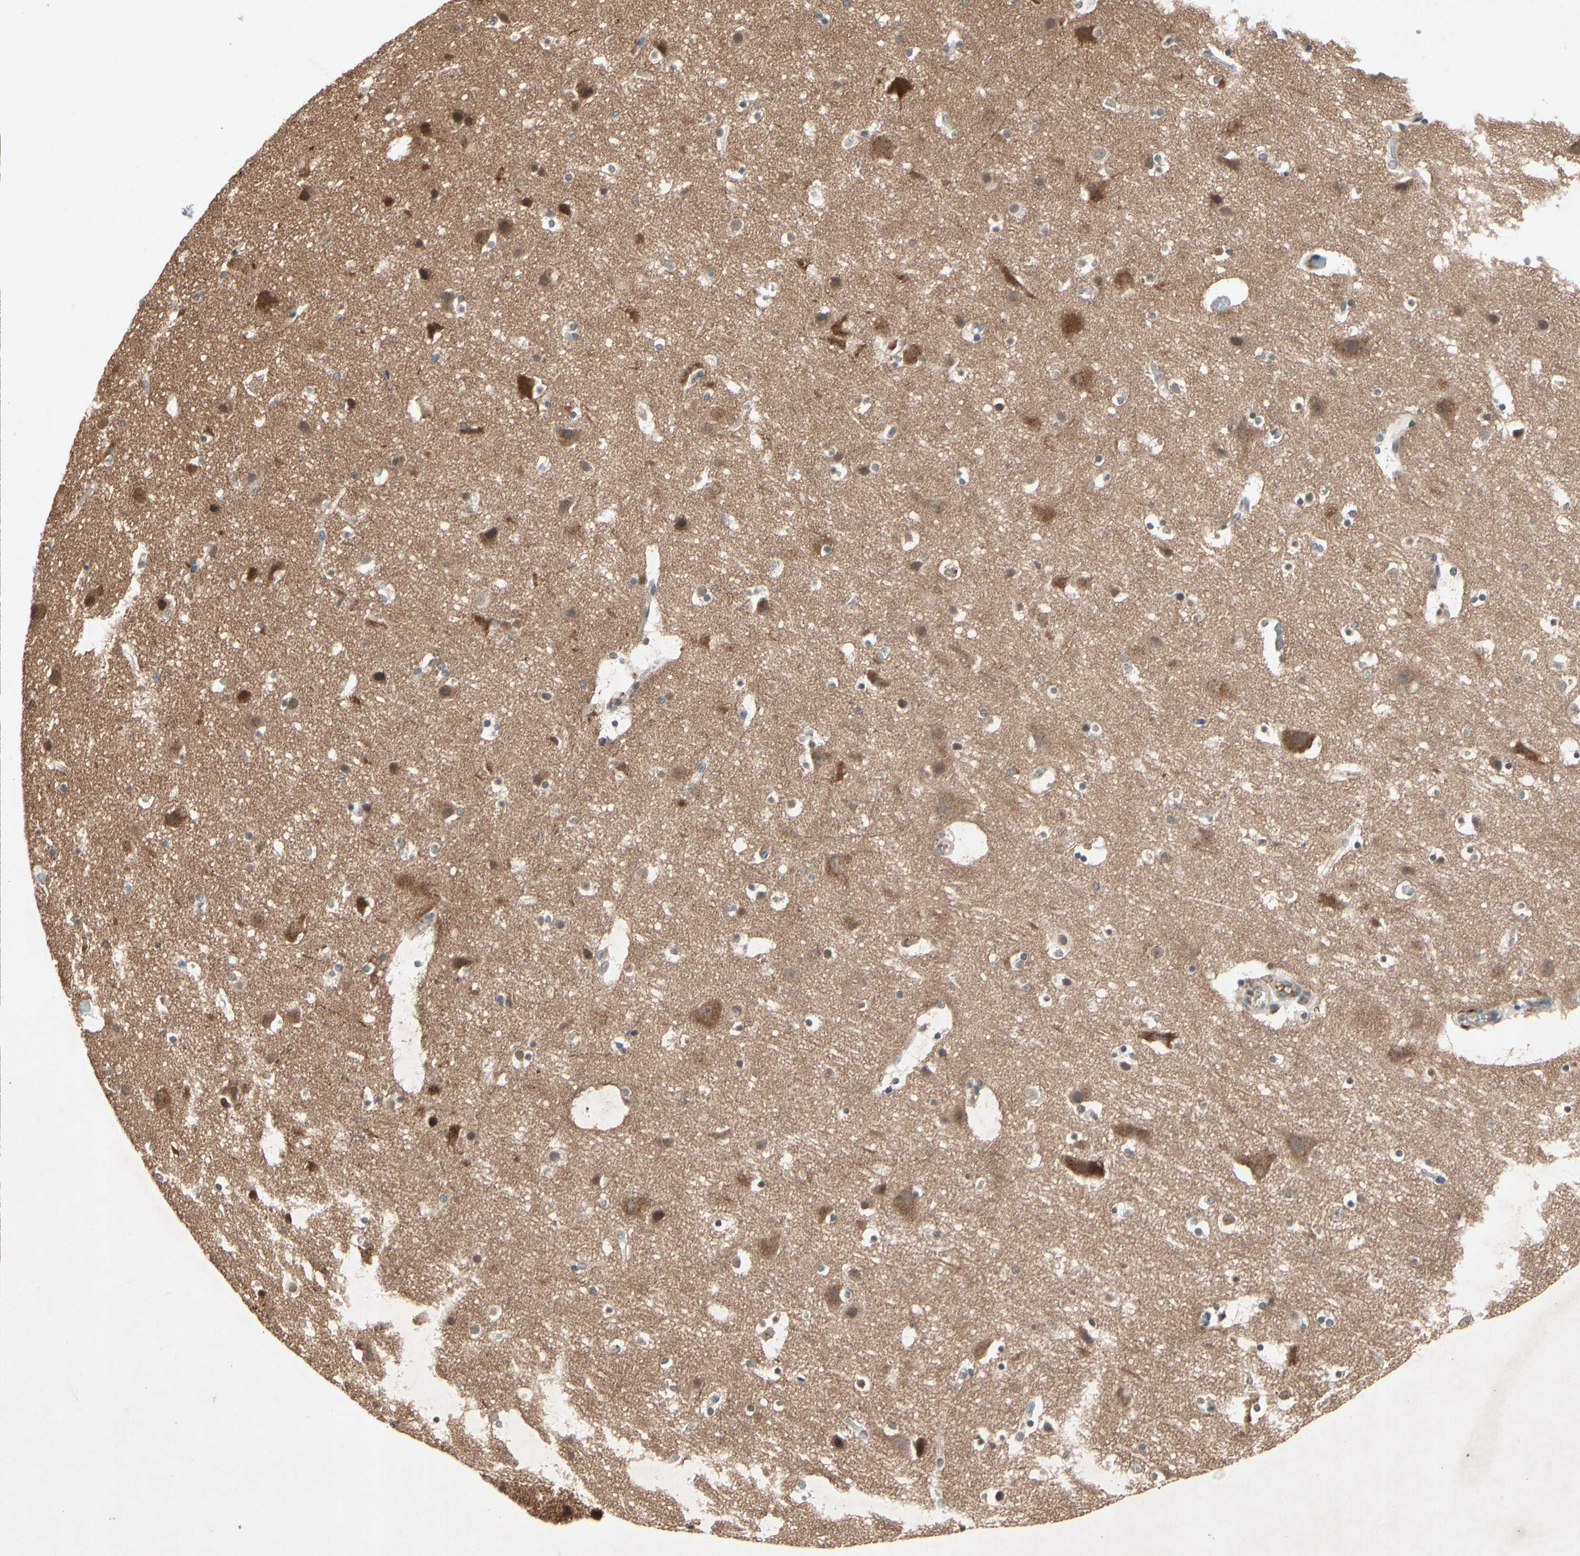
{"staining": {"intensity": "moderate", "quantity": "25%-75%", "location": "cytoplasmic/membranous"}, "tissue": "cerebral cortex", "cell_type": "Endothelial cells", "image_type": "normal", "snomed": [{"axis": "morphology", "description": "Normal tissue, NOS"}, {"axis": "topography", "description": "Cerebral cortex"}], "caption": "Moderate cytoplasmic/membranous protein staining is present in about 25%-75% of endothelial cells in cerebral cortex. (IHC, brightfield microscopy, high magnification).", "gene": "NSF", "patient": {"sex": "male", "age": 45}}